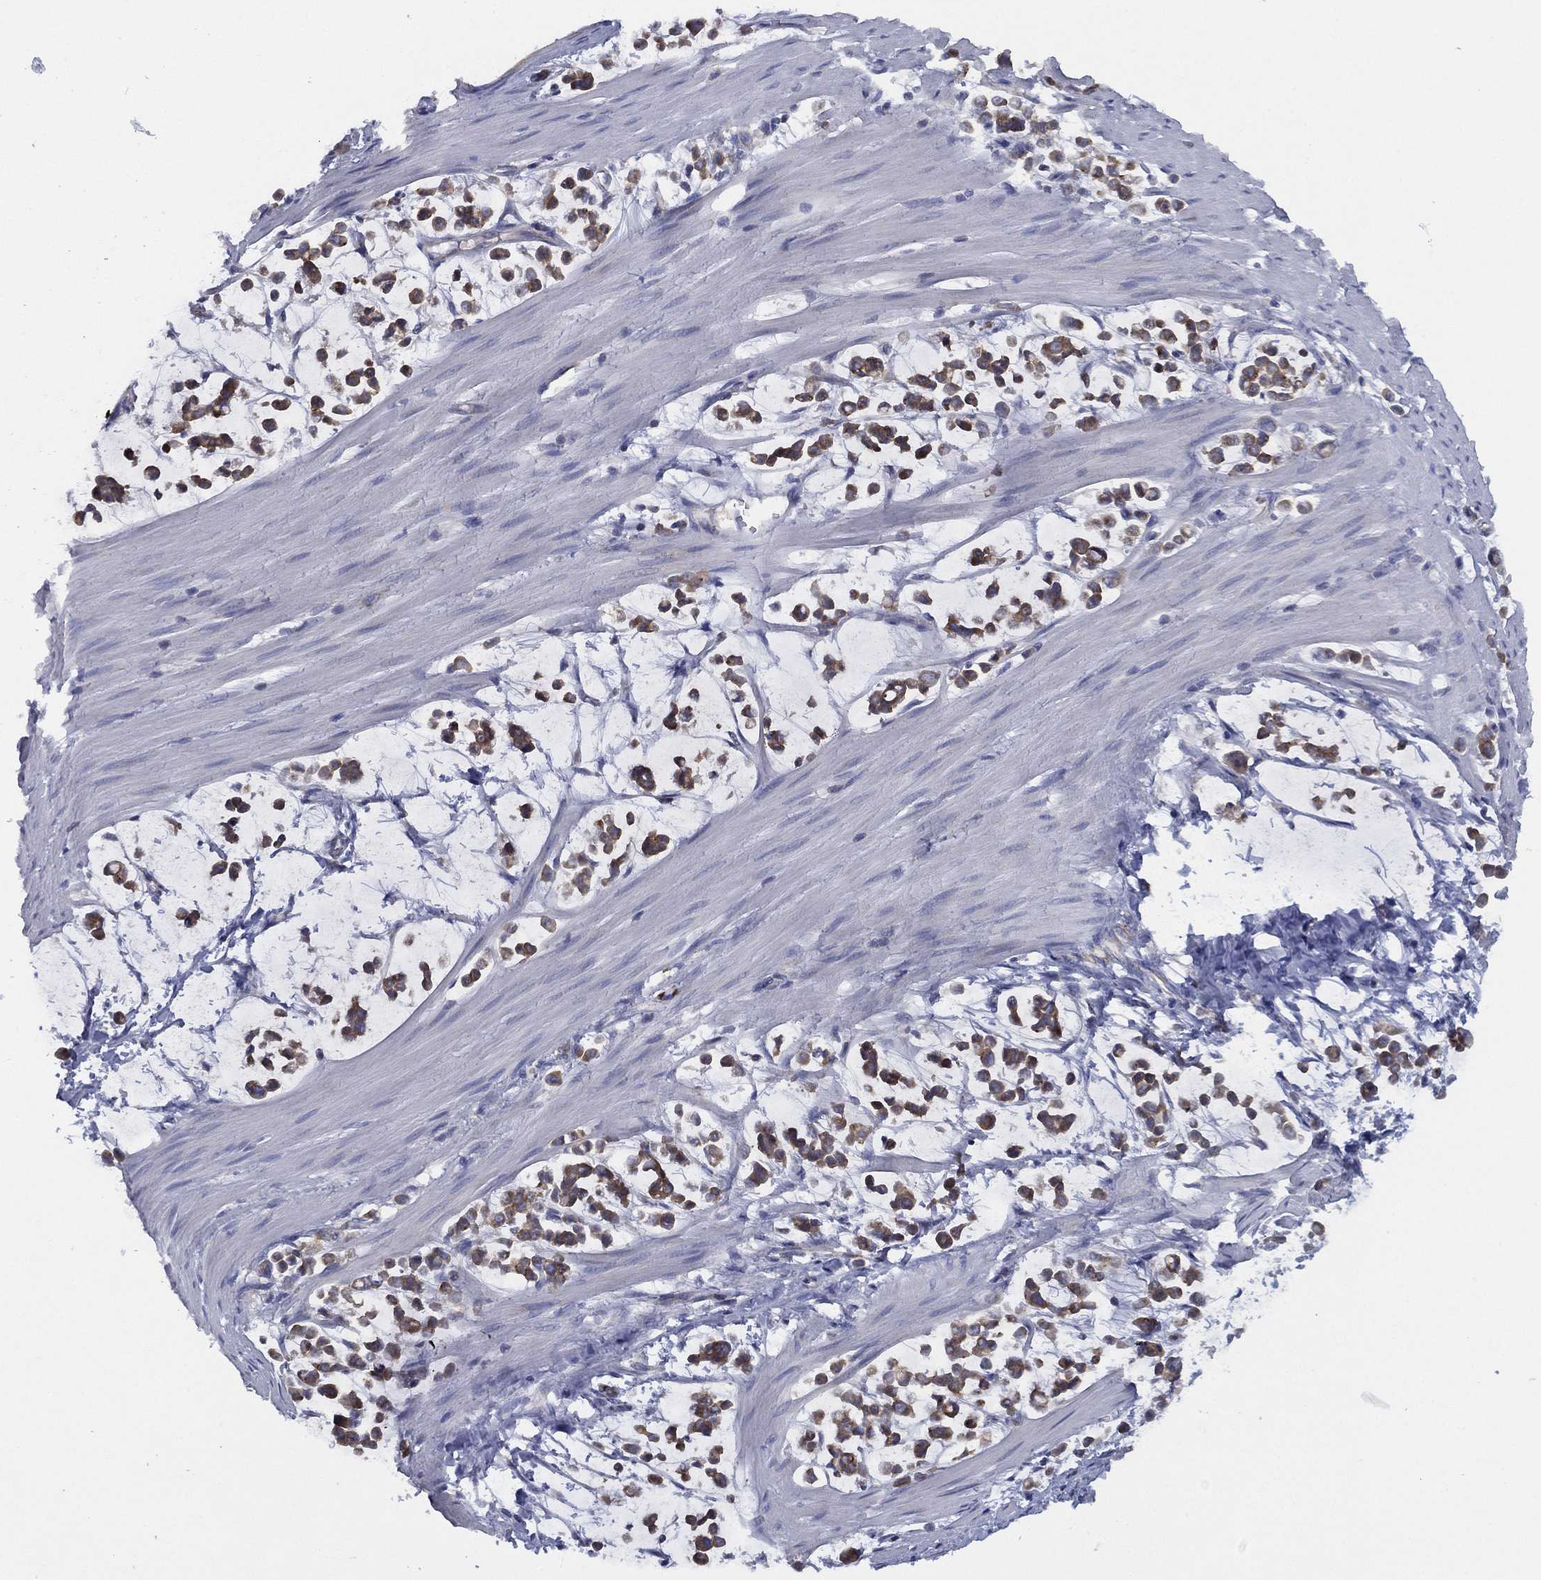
{"staining": {"intensity": "moderate", "quantity": ">75%", "location": "cytoplasmic/membranous"}, "tissue": "stomach cancer", "cell_type": "Tumor cells", "image_type": "cancer", "snomed": [{"axis": "morphology", "description": "Adenocarcinoma, NOS"}, {"axis": "topography", "description": "Stomach"}], "caption": "Immunohistochemical staining of human stomach adenocarcinoma demonstrates moderate cytoplasmic/membranous protein positivity in about >75% of tumor cells.", "gene": "ZNF223", "patient": {"sex": "male", "age": 82}}